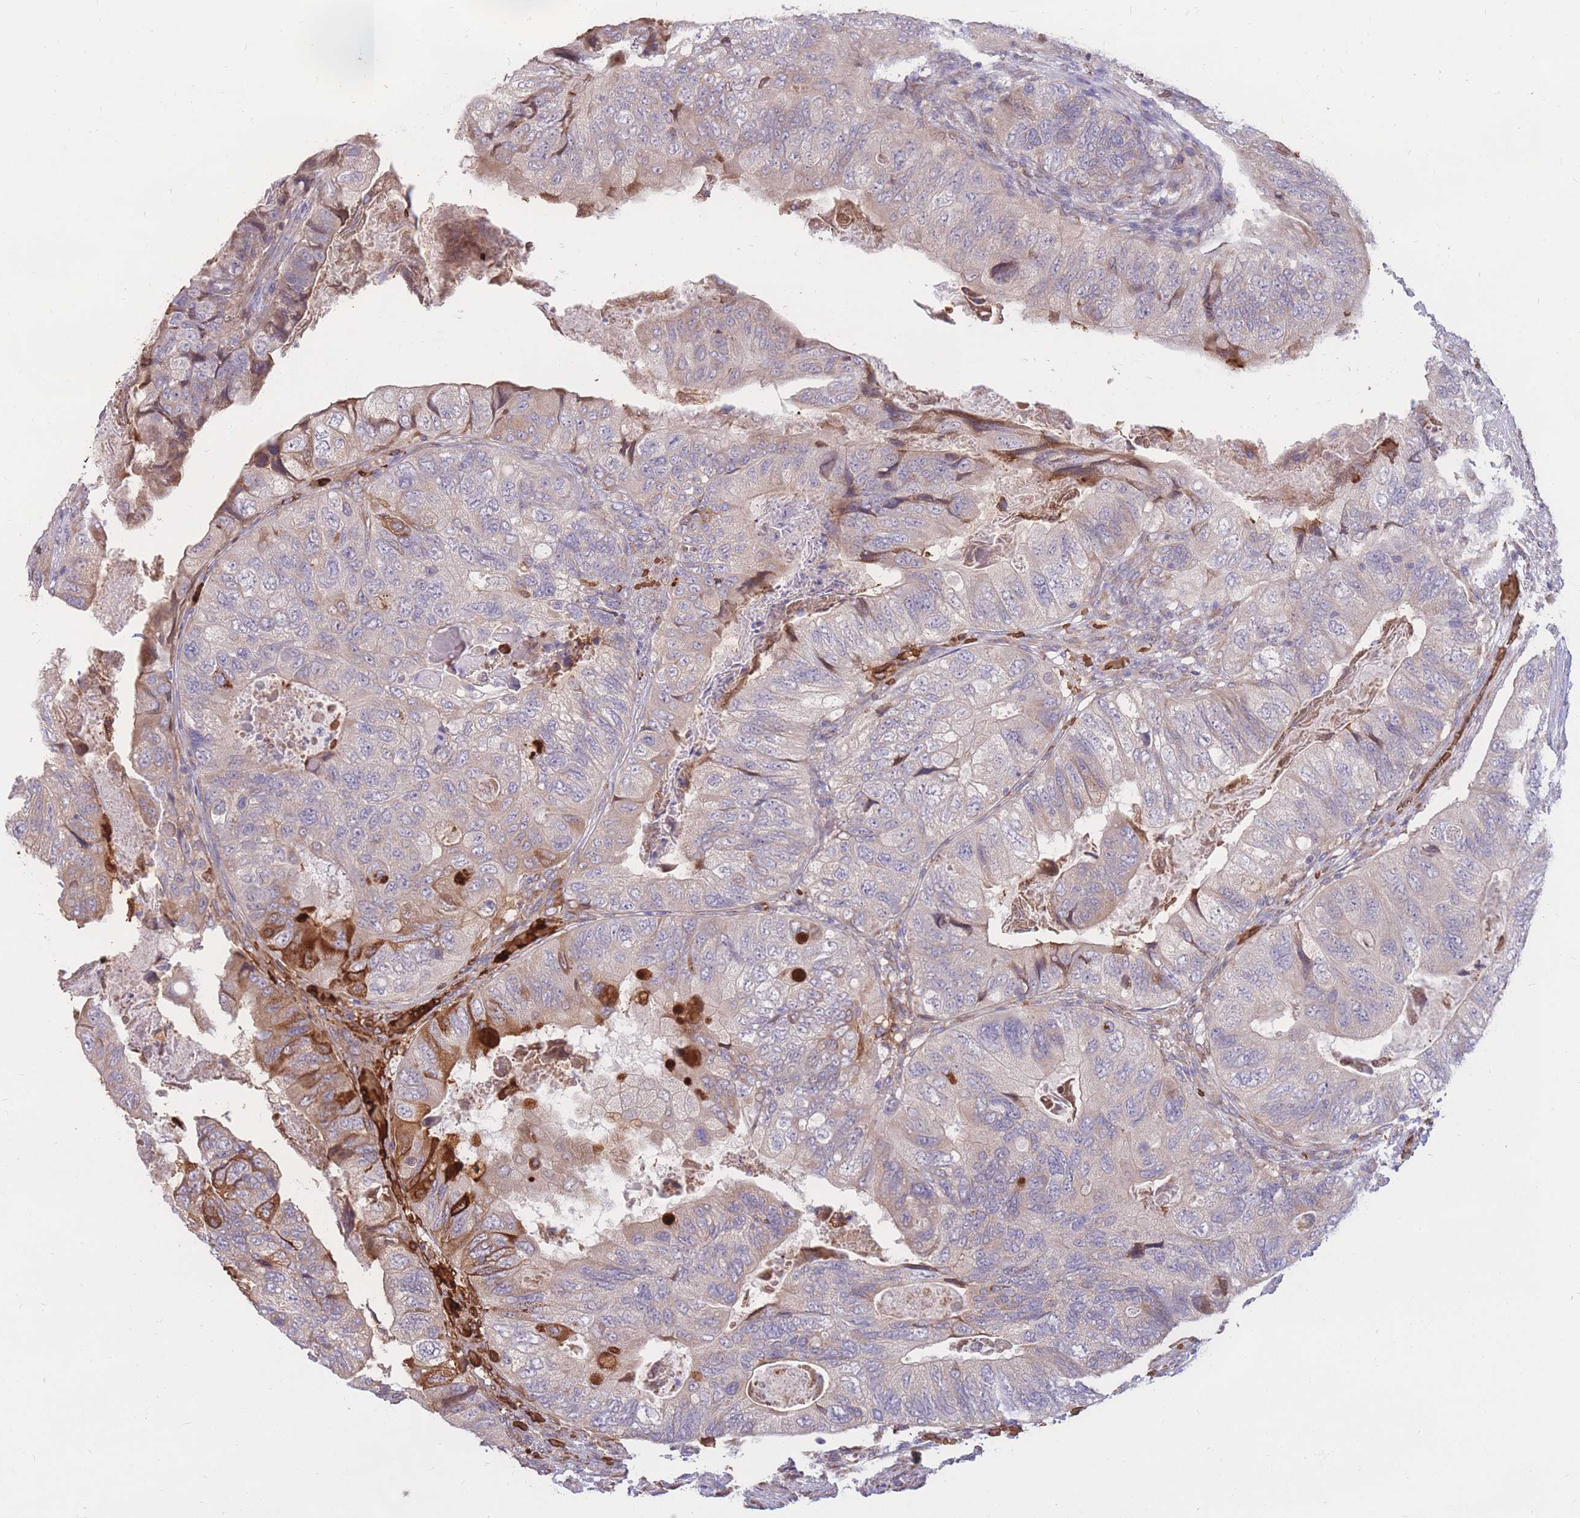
{"staining": {"intensity": "moderate", "quantity": "<25%", "location": "cytoplasmic/membranous"}, "tissue": "colorectal cancer", "cell_type": "Tumor cells", "image_type": "cancer", "snomed": [{"axis": "morphology", "description": "Adenocarcinoma, NOS"}, {"axis": "topography", "description": "Rectum"}], "caption": "Adenocarcinoma (colorectal) stained for a protein demonstrates moderate cytoplasmic/membranous positivity in tumor cells.", "gene": "ATP10D", "patient": {"sex": "male", "age": 63}}